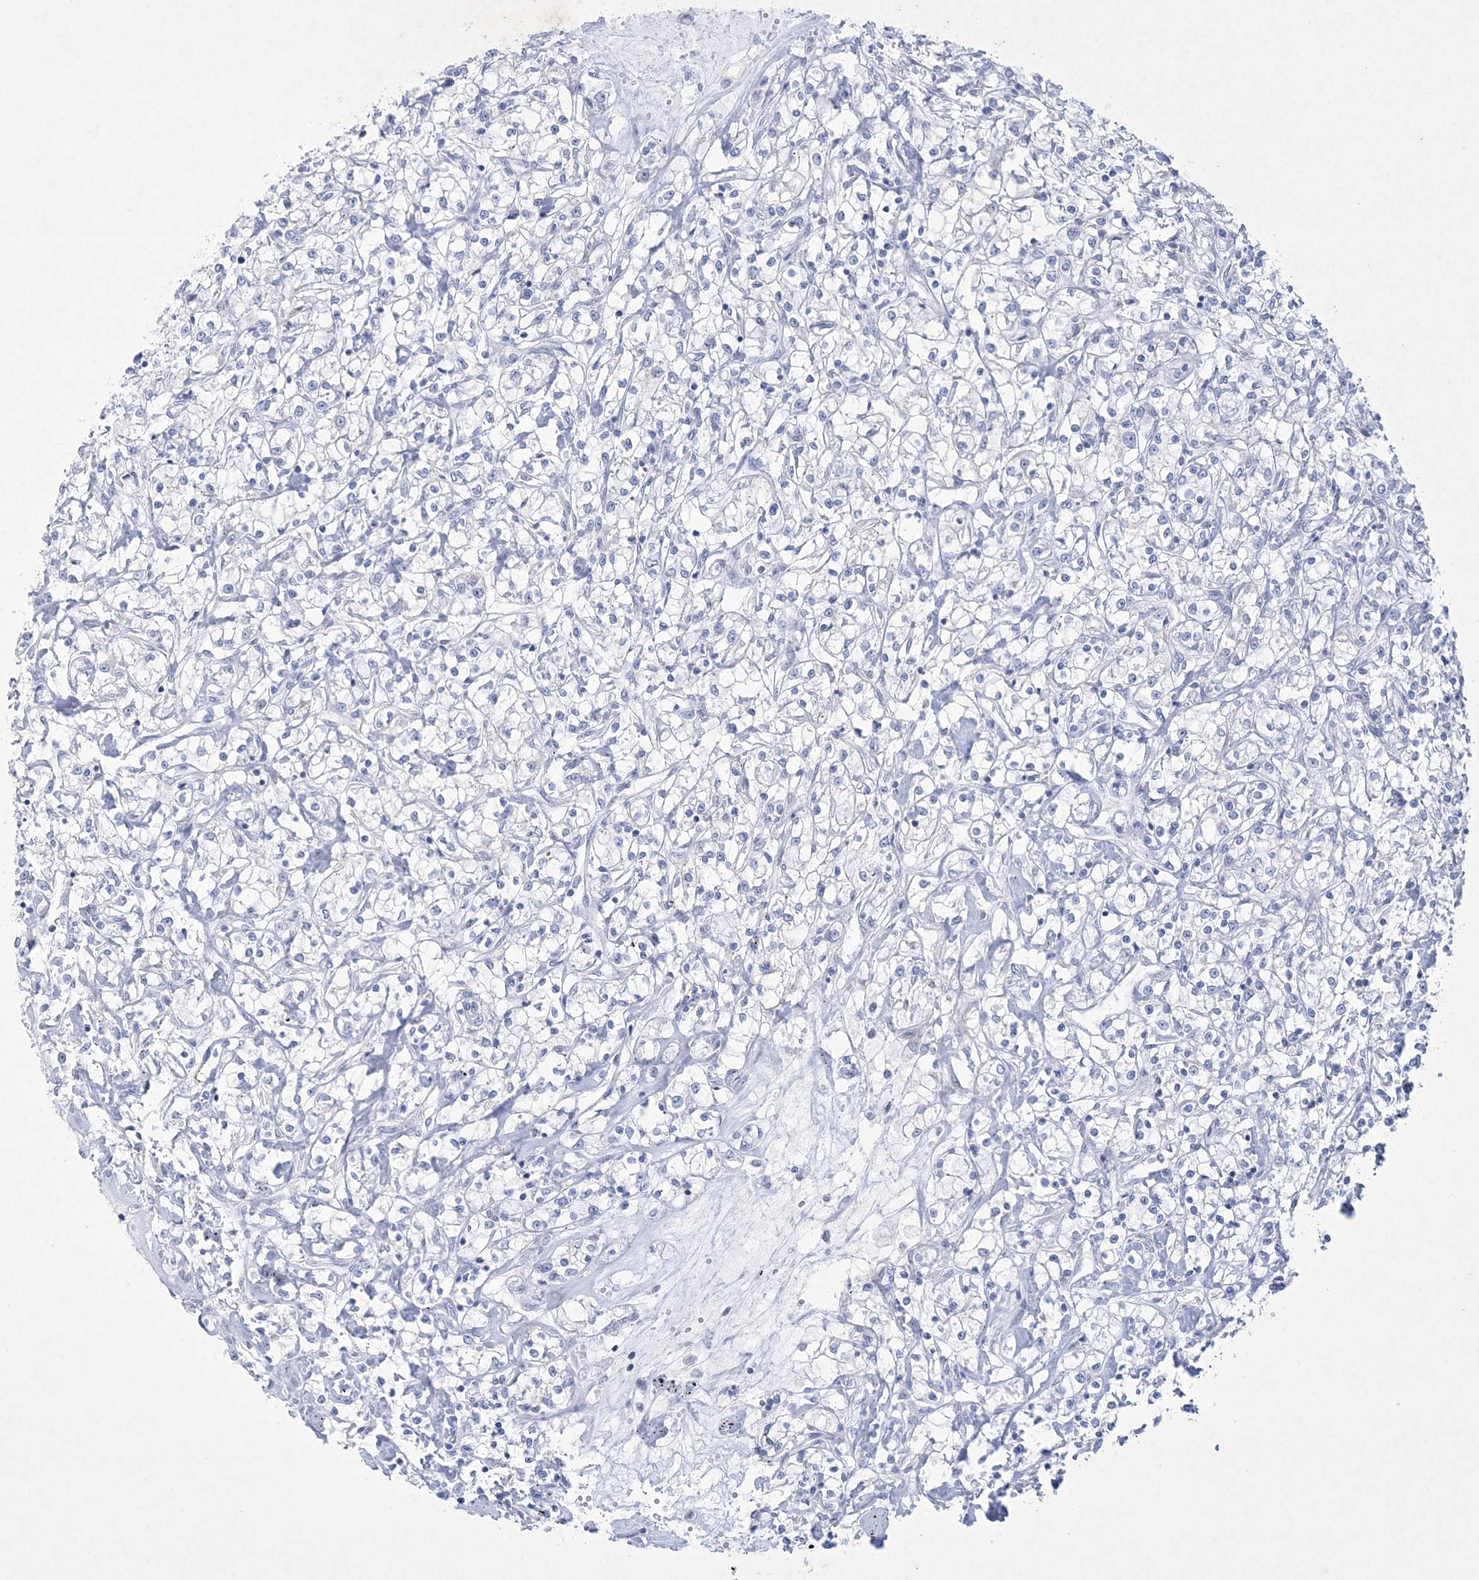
{"staining": {"intensity": "negative", "quantity": "none", "location": "none"}, "tissue": "renal cancer", "cell_type": "Tumor cells", "image_type": "cancer", "snomed": [{"axis": "morphology", "description": "Adenocarcinoma, NOS"}, {"axis": "topography", "description": "Kidney"}], "caption": "This micrograph is of renal cancer stained with immunohistochemistry to label a protein in brown with the nuclei are counter-stained blue. There is no expression in tumor cells.", "gene": "CES4A", "patient": {"sex": "female", "age": 59}}